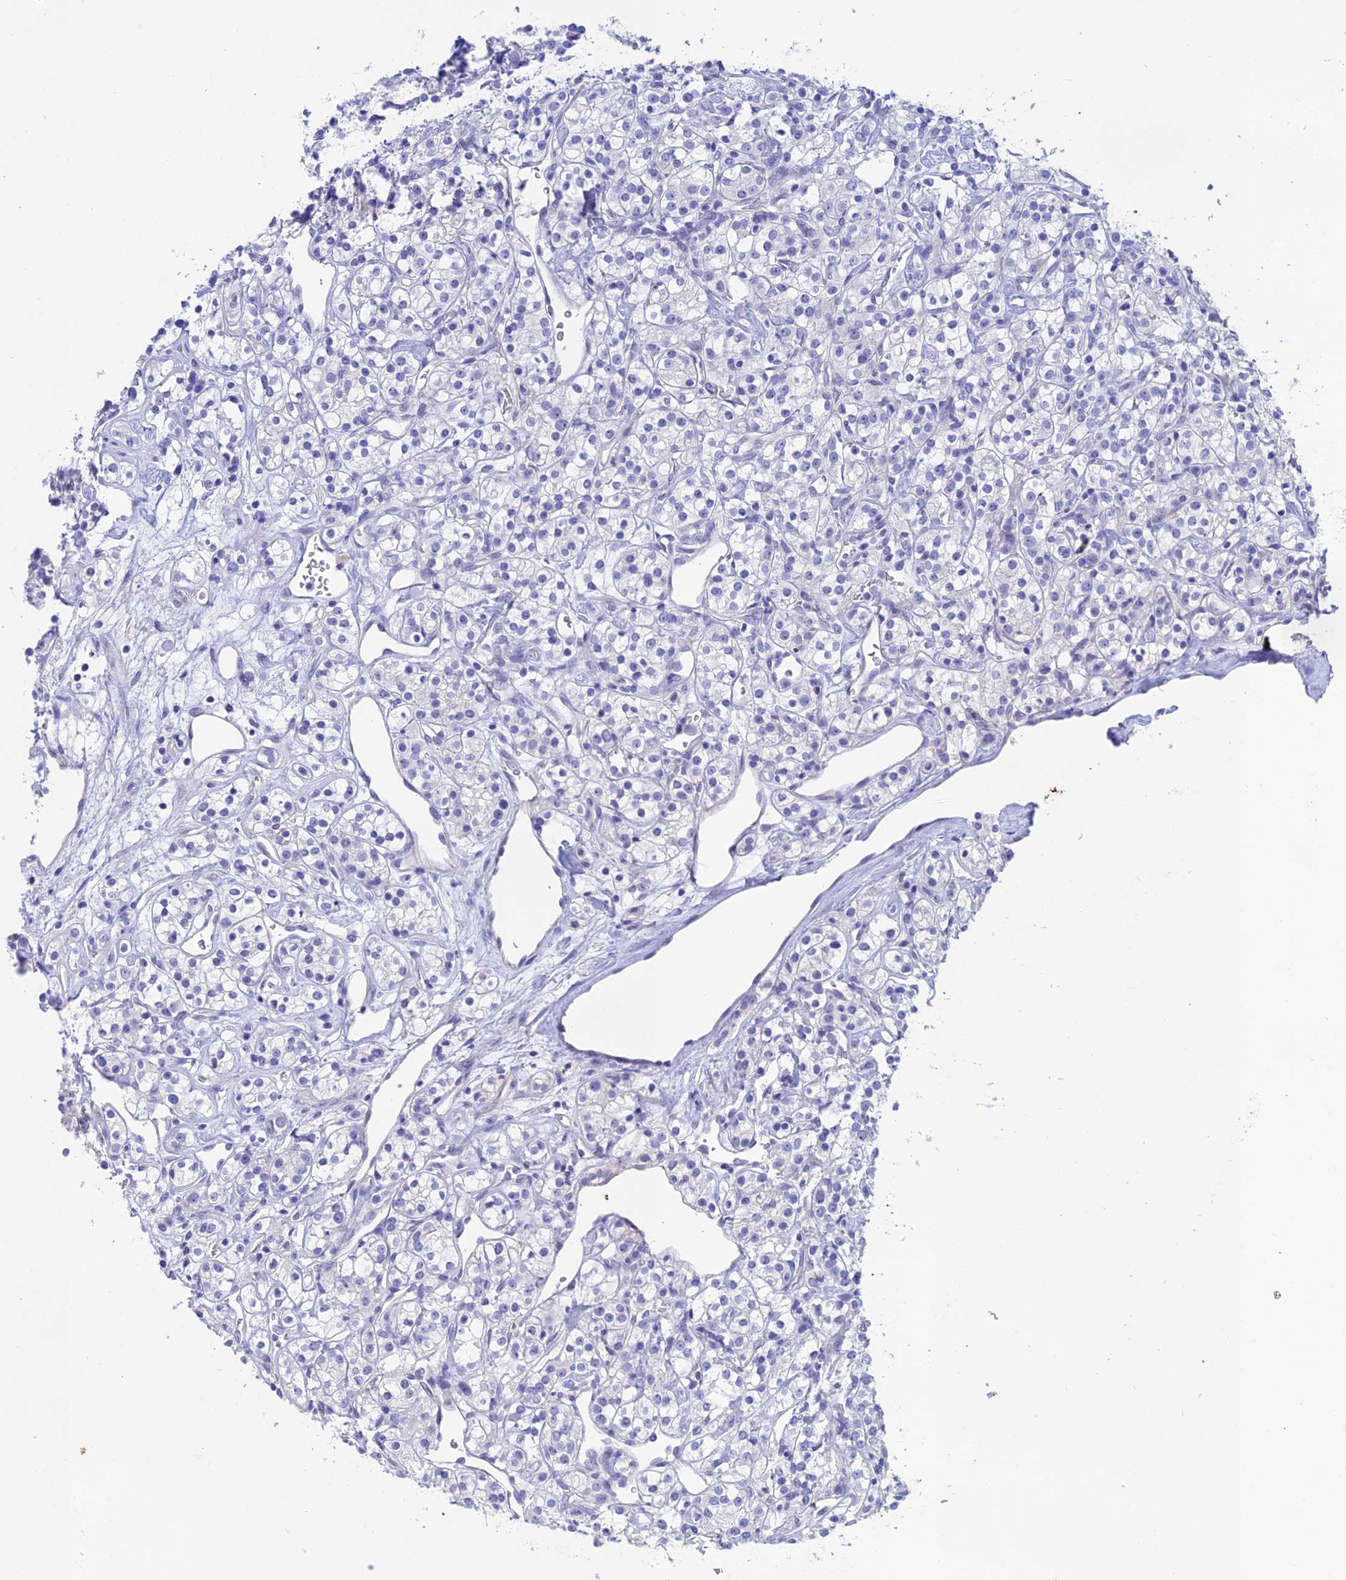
{"staining": {"intensity": "negative", "quantity": "none", "location": "none"}, "tissue": "renal cancer", "cell_type": "Tumor cells", "image_type": "cancer", "snomed": [{"axis": "morphology", "description": "Adenocarcinoma, NOS"}, {"axis": "topography", "description": "Kidney"}], "caption": "A micrograph of renal cancer (adenocarcinoma) stained for a protein reveals no brown staining in tumor cells.", "gene": "BTBD19", "patient": {"sex": "male", "age": 77}}